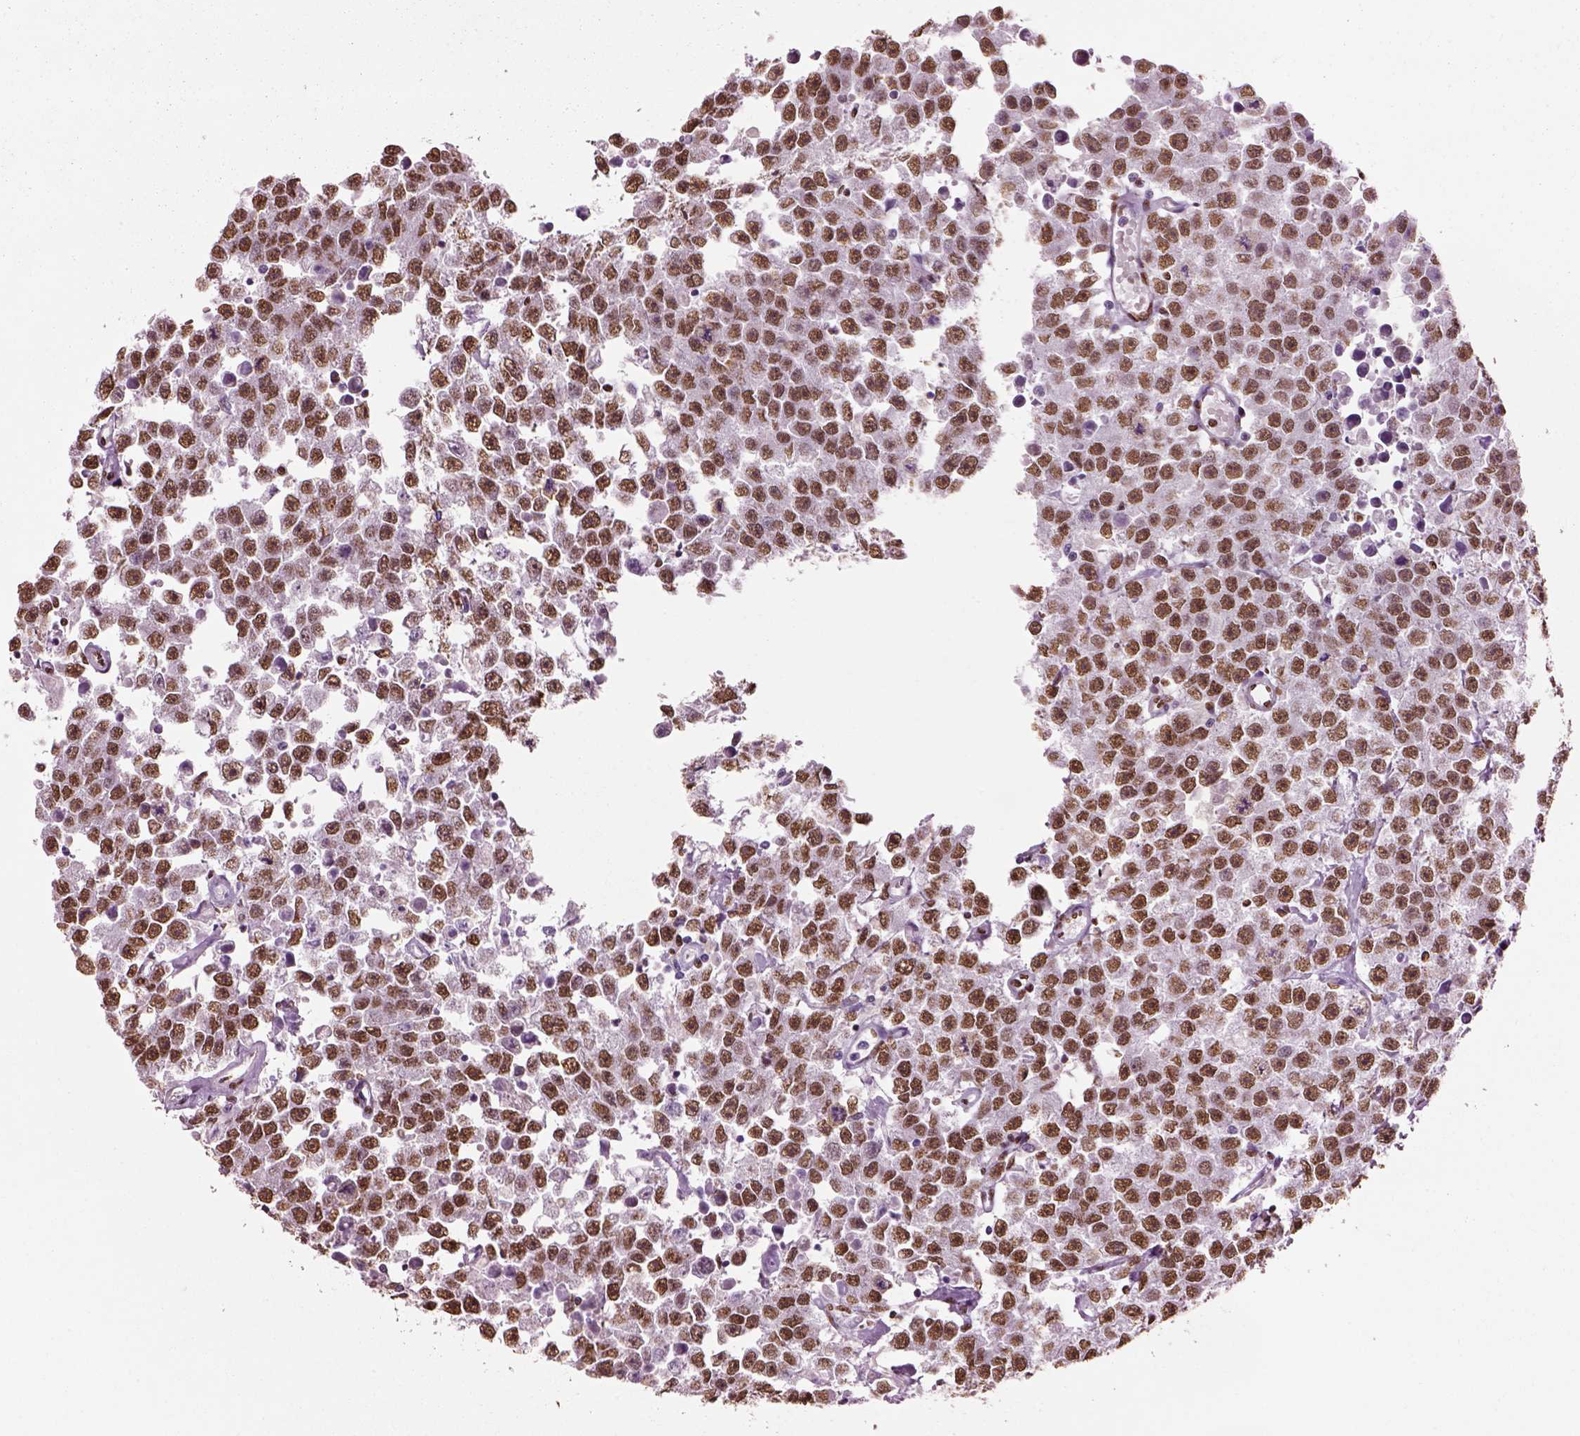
{"staining": {"intensity": "moderate", "quantity": ">75%", "location": "nuclear"}, "tissue": "testis cancer", "cell_type": "Tumor cells", "image_type": "cancer", "snomed": [{"axis": "morphology", "description": "Seminoma, NOS"}, {"axis": "topography", "description": "Testis"}], "caption": "Seminoma (testis) stained with IHC displays moderate nuclear staining in about >75% of tumor cells.", "gene": "DDX3X", "patient": {"sex": "male", "age": 52}}